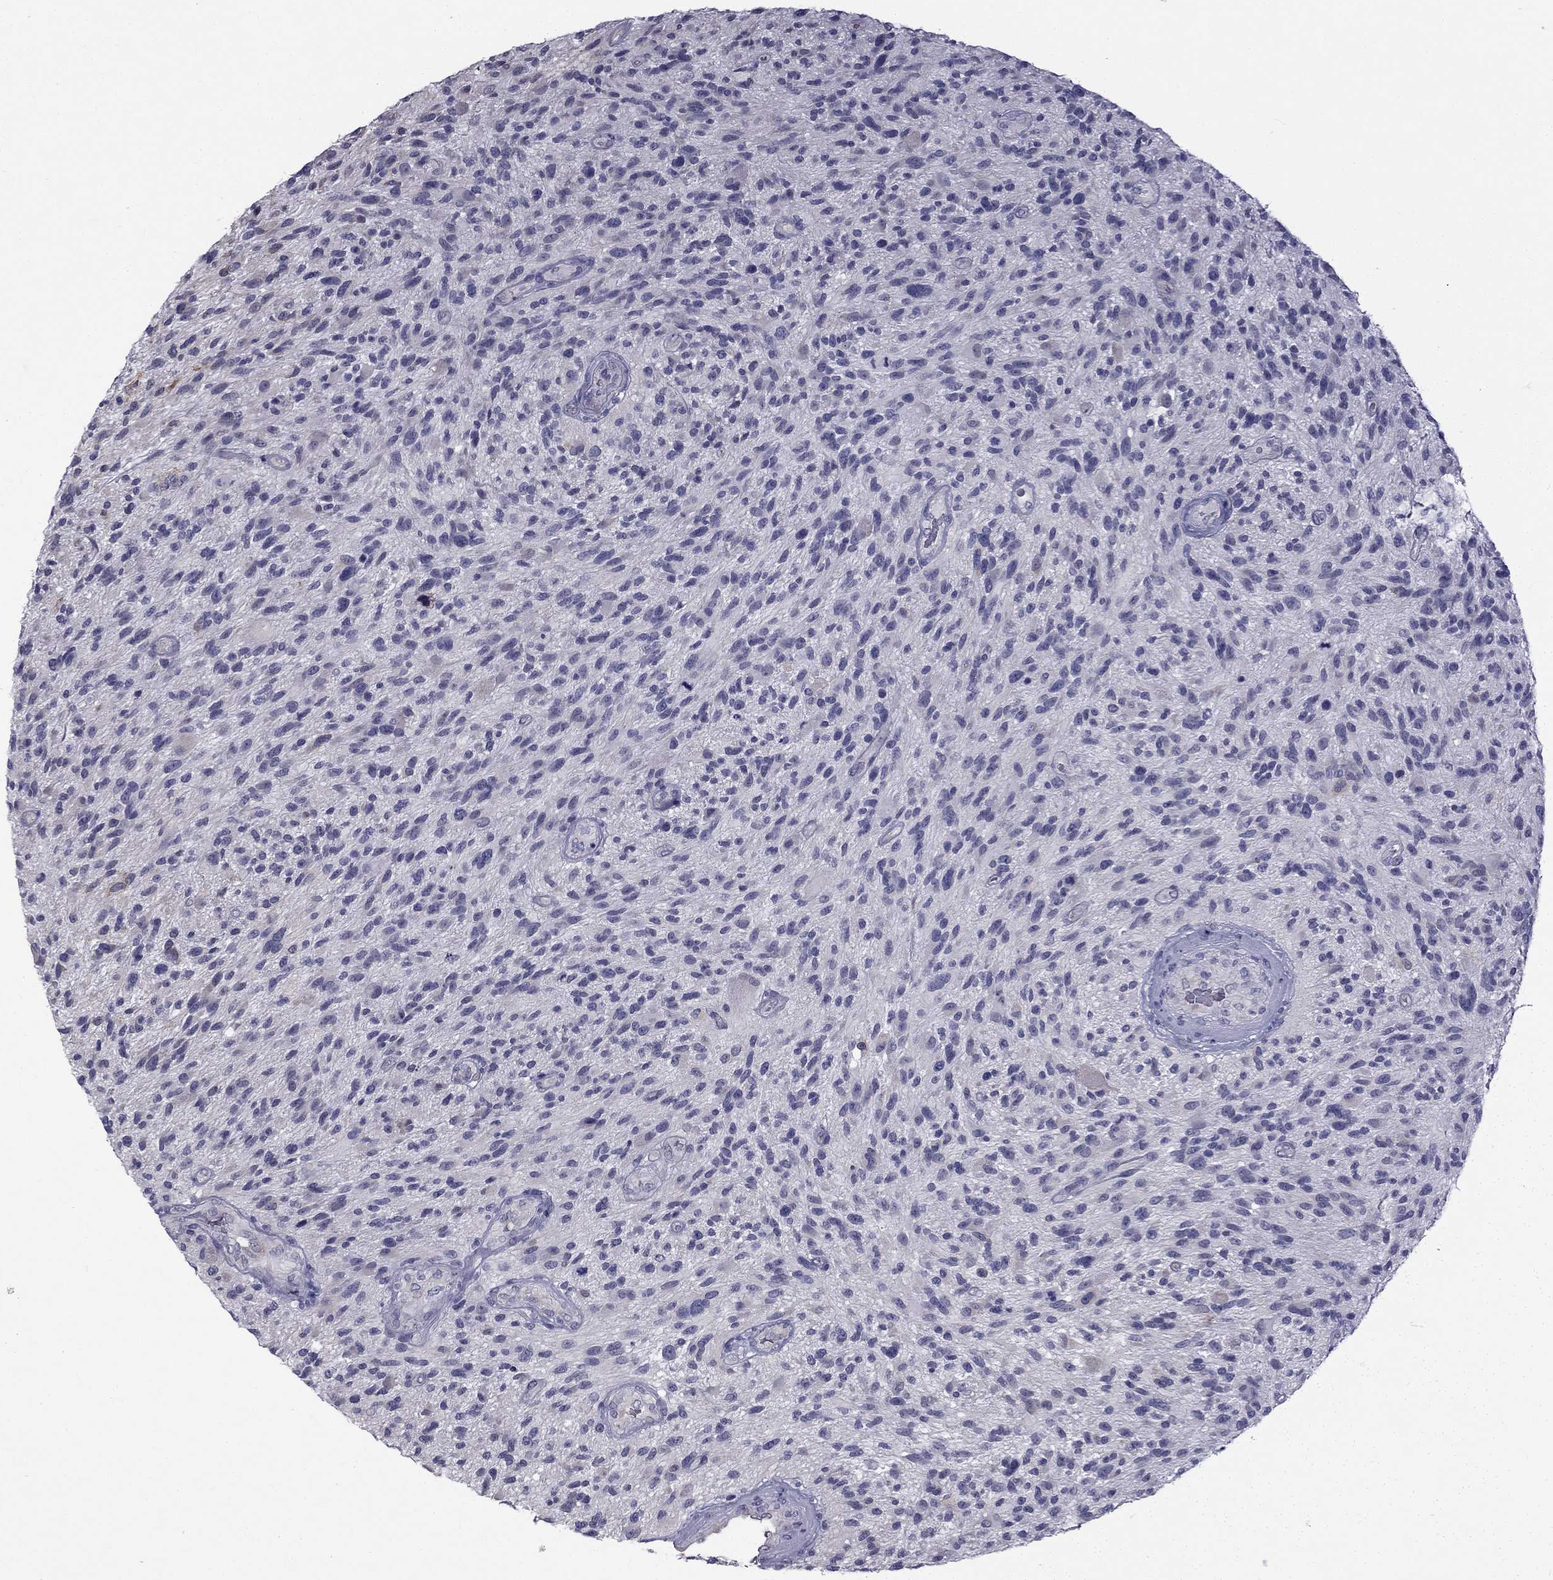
{"staining": {"intensity": "negative", "quantity": "none", "location": "none"}, "tissue": "glioma", "cell_type": "Tumor cells", "image_type": "cancer", "snomed": [{"axis": "morphology", "description": "Glioma, malignant, High grade"}, {"axis": "topography", "description": "Brain"}], "caption": "Tumor cells show no significant expression in glioma.", "gene": "CCDC40", "patient": {"sex": "male", "age": 47}}